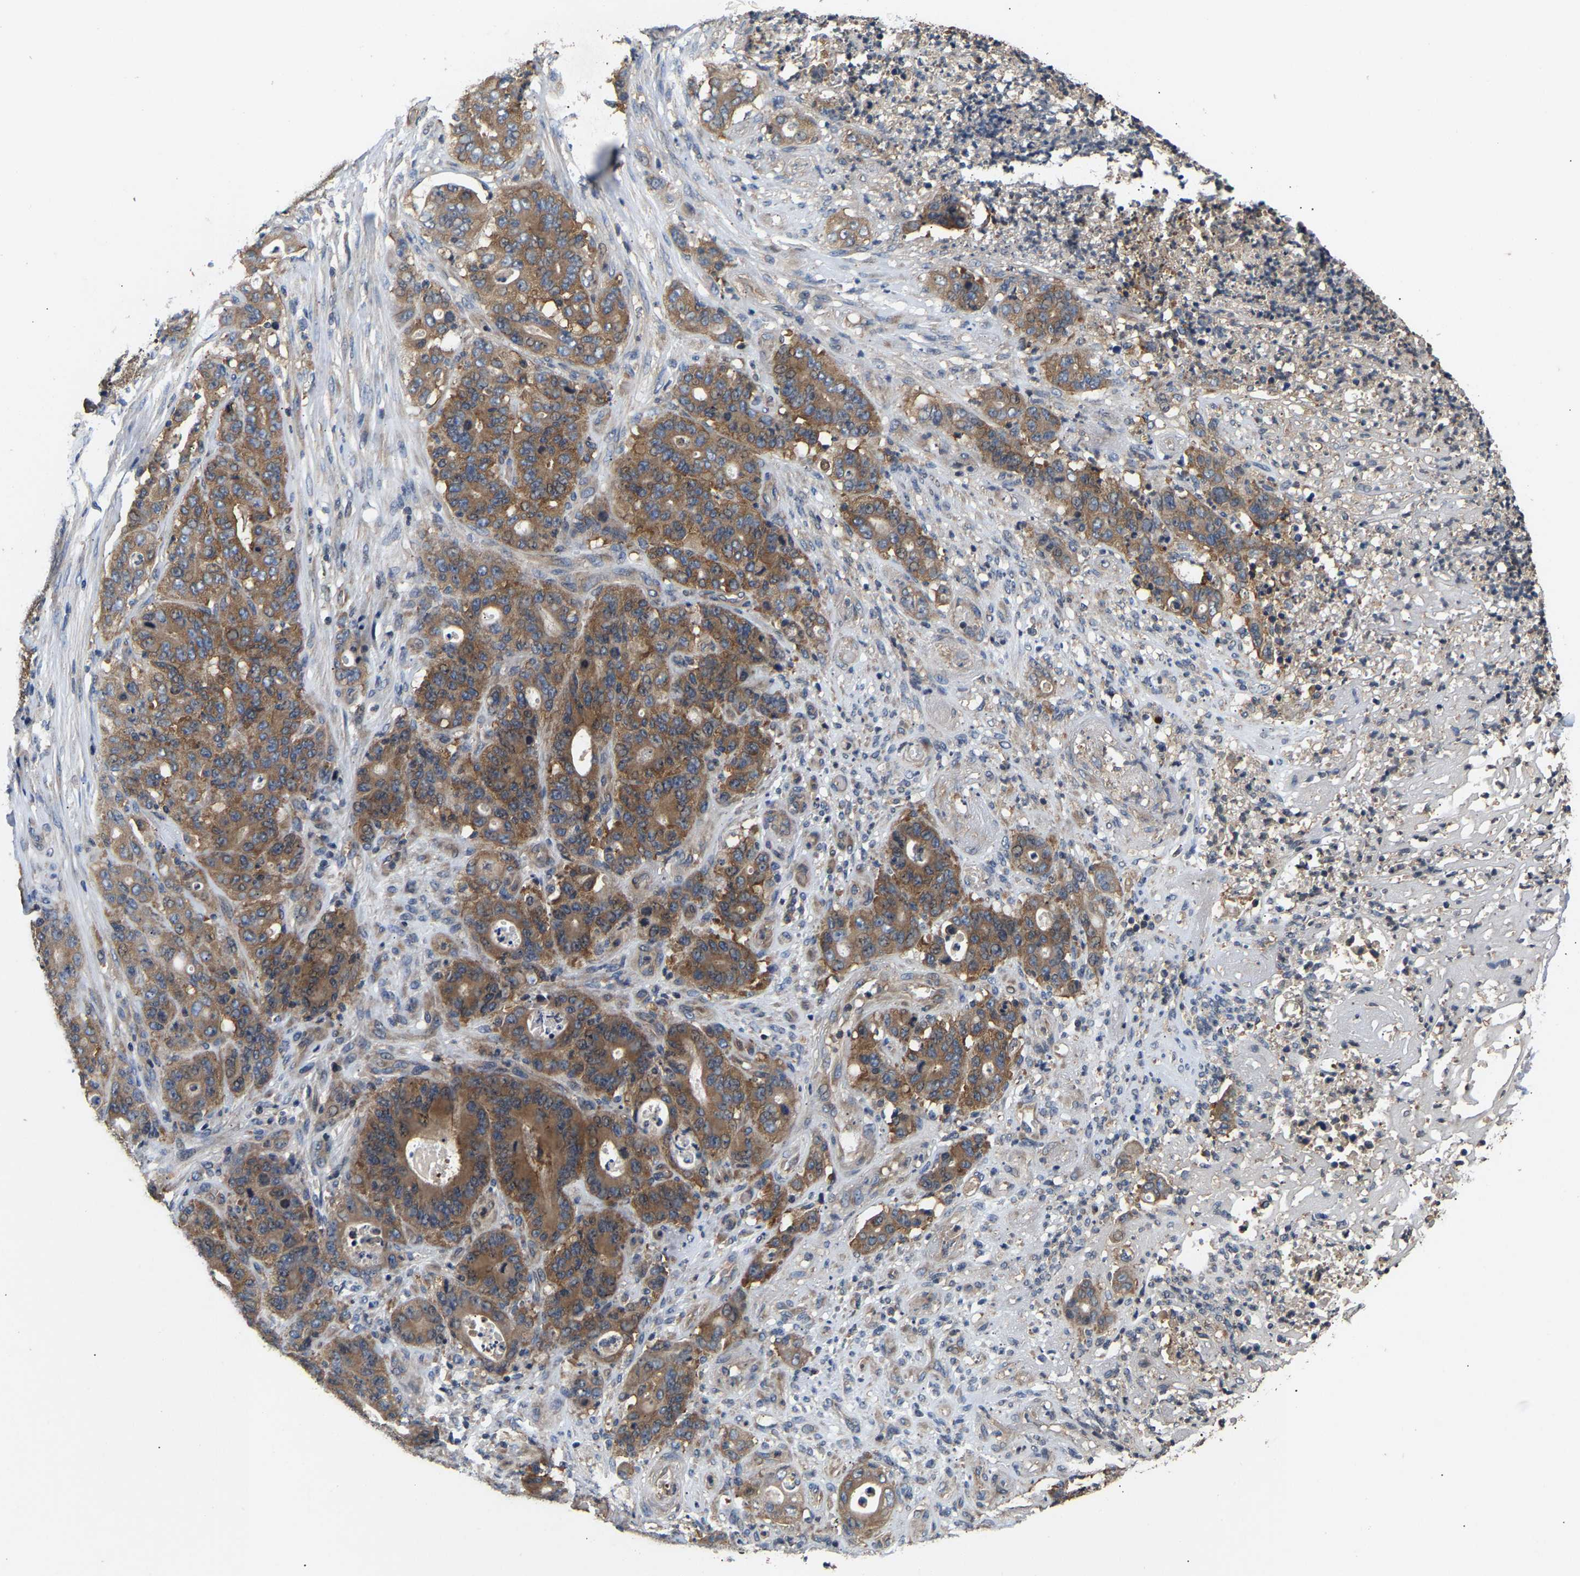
{"staining": {"intensity": "moderate", "quantity": ">75%", "location": "cytoplasmic/membranous"}, "tissue": "stomach cancer", "cell_type": "Tumor cells", "image_type": "cancer", "snomed": [{"axis": "morphology", "description": "Adenocarcinoma, NOS"}, {"axis": "topography", "description": "Stomach"}], "caption": "A medium amount of moderate cytoplasmic/membranous positivity is present in about >75% of tumor cells in stomach adenocarcinoma tissue.", "gene": "AIMP2", "patient": {"sex": "female", "age": 73}}